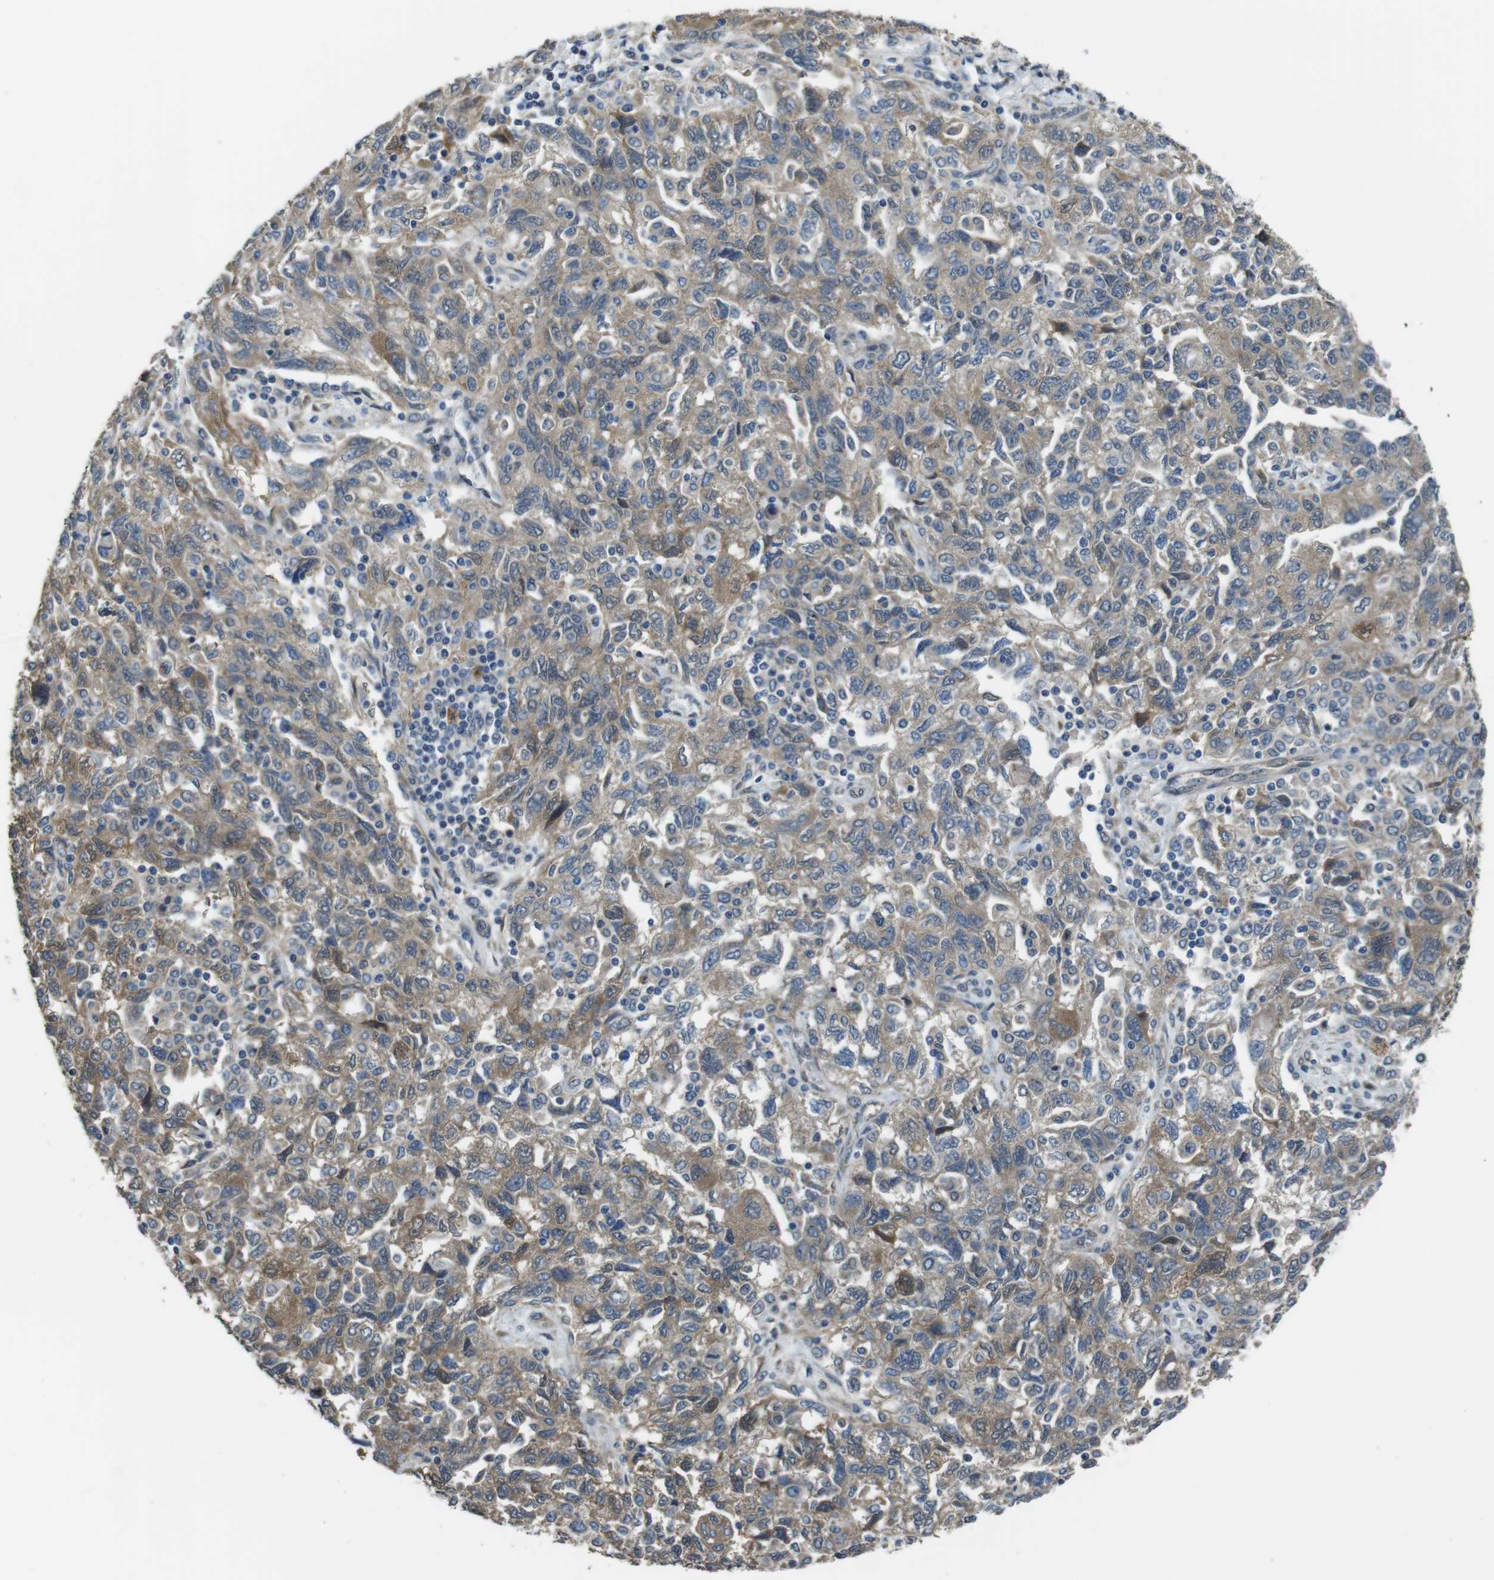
{"staining": {"intensity": "moderate", "quantity": ">75%", "location": "cytoplasmic/membranous"}, "tissue": "ovarian cancer", "cell_type": "Tumor cells", "image_type": "cancer", "snomed": [{"axis": "morphology", "description": "Carcinoma, NOS"}, {"axis": "morphology", "description": "Cystadenocarcinoma, serous, NOS"}, {"axis": "topography", "description": "Ovary"}], "caption": "High-power microscopy captured an immunohistochemistry (IHC) image of carcinoma (ovarian), revealing moderate cytoplasmic/membranous staining in approximately >75% of tumor cells. Immunohistochemistry (ihc) stains the protein in brown and the nuclei are stained blue.", "gene": "RAB6A", "patient": {"sex": "female", "age": 69}}